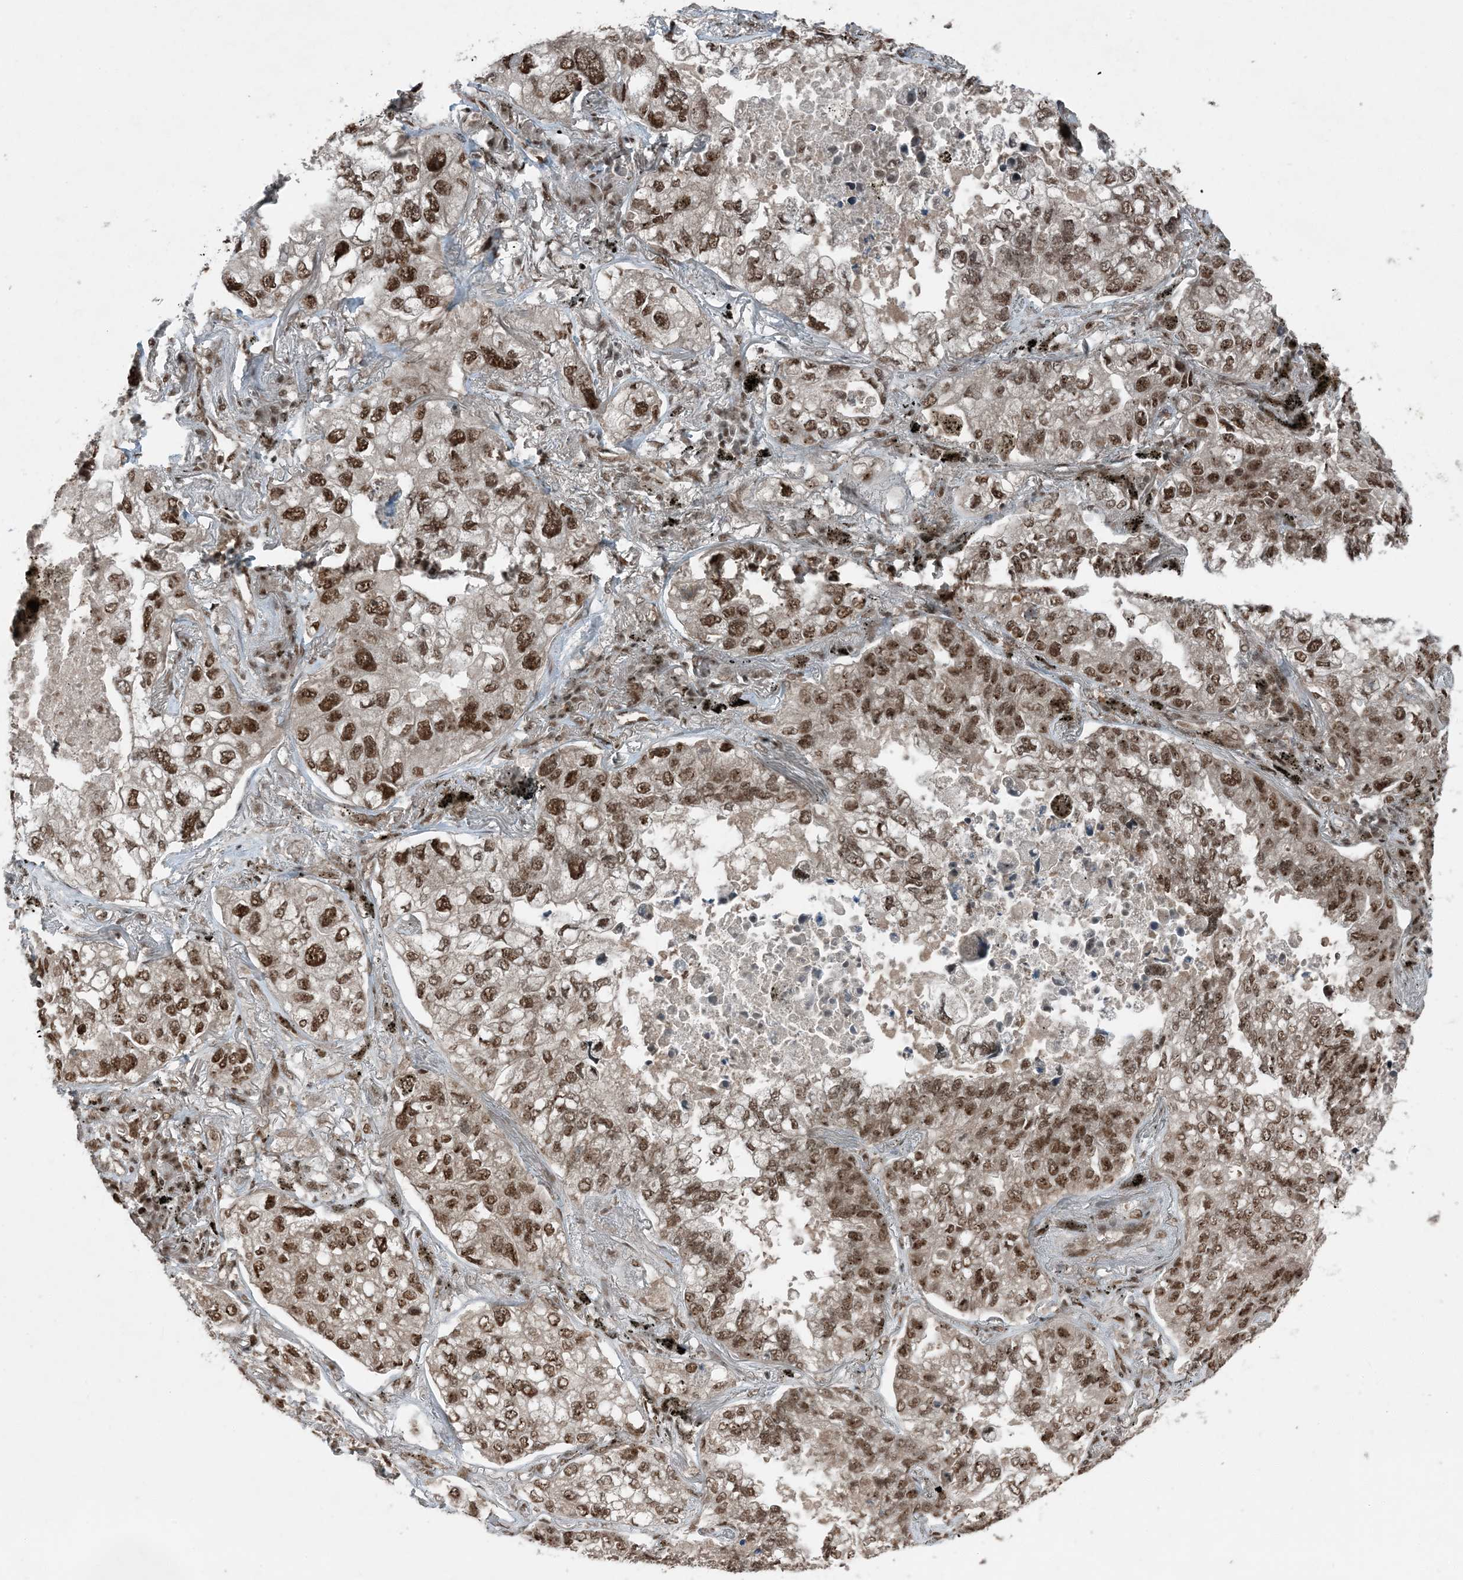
{"staining": {"intensity": "moderate", "quantity": ">75%", "location": "nuclear"}, "tissue": "lung cancer", "cell_type": "Tumor cells", "image_type": "cancer", "snomed": [{"axis": "morphology", "description": "Adenocarcinoma, NOS"}, {"axis": "topography", "description": "Lung"}], "caption": "Human adenocarcinoma (lung) stained with a brown dye reveals moderate nuclear positive positivity in approximately >75% of tumor cells.", "gene": "TRAPPC12", "patient": {"sex": "male", "age": 65}}